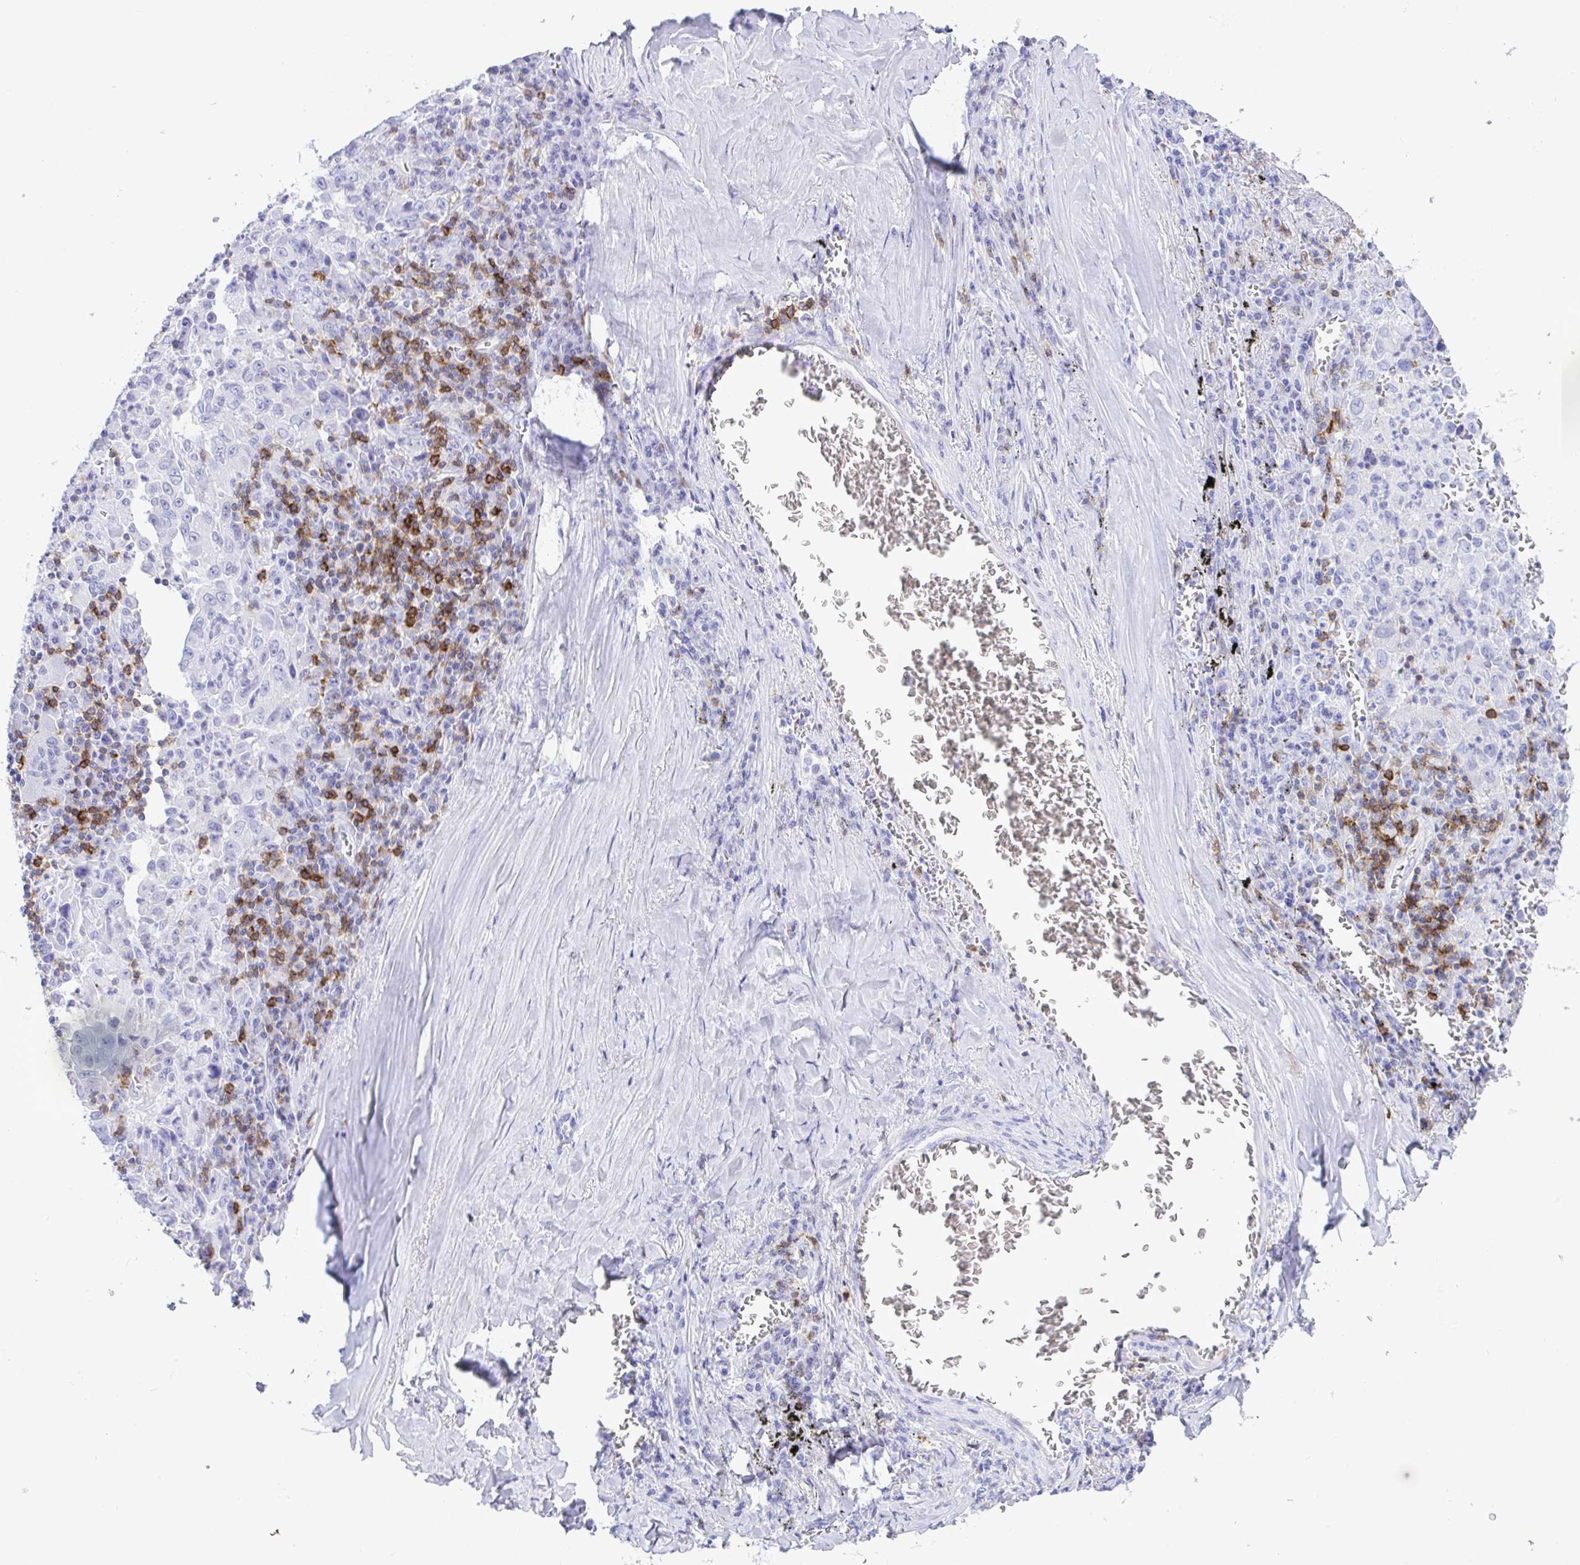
{"staining": {"intensity": "negative", "quantity": "none", "location": "none"}, "tissue": "lung cancer", "cell_type": "Tumor cells", "image_type": "cancer", "snomed": [{"axis": "morphology", "description": "Adenocarcinoma, NOS"}, {"axis": "topography", "description": "Lung"}], "caption": "A photomicrograph of human adenocarcinoma (lung) is negative for staining in tumor cells.", "gene": "CD5", "patient": {"sex": "male", "age": 67}}